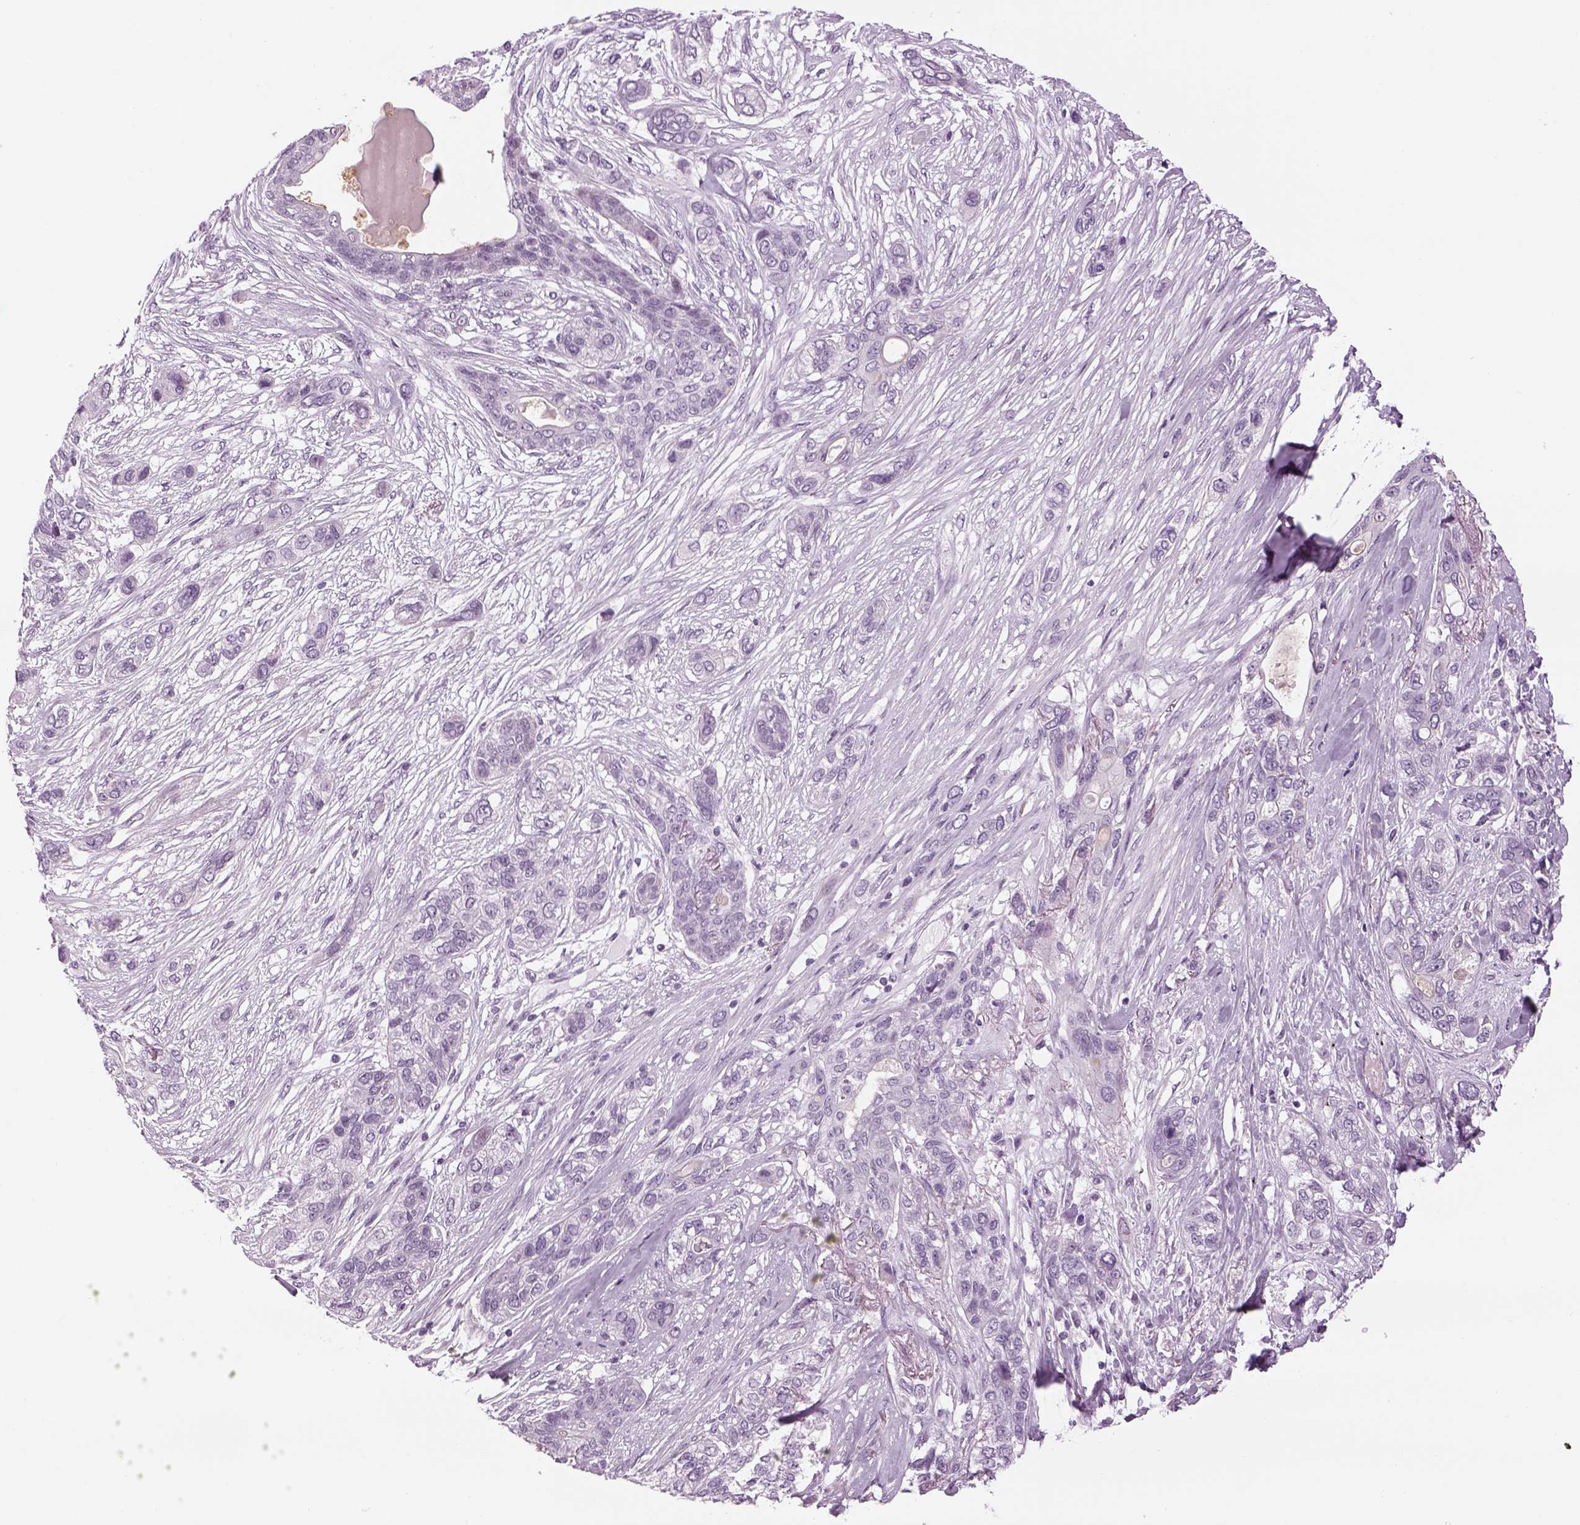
{"staining": {"intensity": "negative", "quantity": "none", "location": "none"}, "tissue": "lung cancer", "cell_type": "Tumor cells", "image_type": "cancer", "snomed": [{"axis": "morphology", "description": "Squamous cell carcinoma, NOS"}, {"axis": "topography", "description": "Lung"}], "caption": "DAB immunohistochemical staining of lung cancer (squamous cell carcinoma) shows no significant positivity in tumor cells. (Brightfield microscopy of DAB immunohistochemistry (IHC) at high magnification).", "gene": "LRRIQ3", "patient": {"sex": "female", "age": 70}}